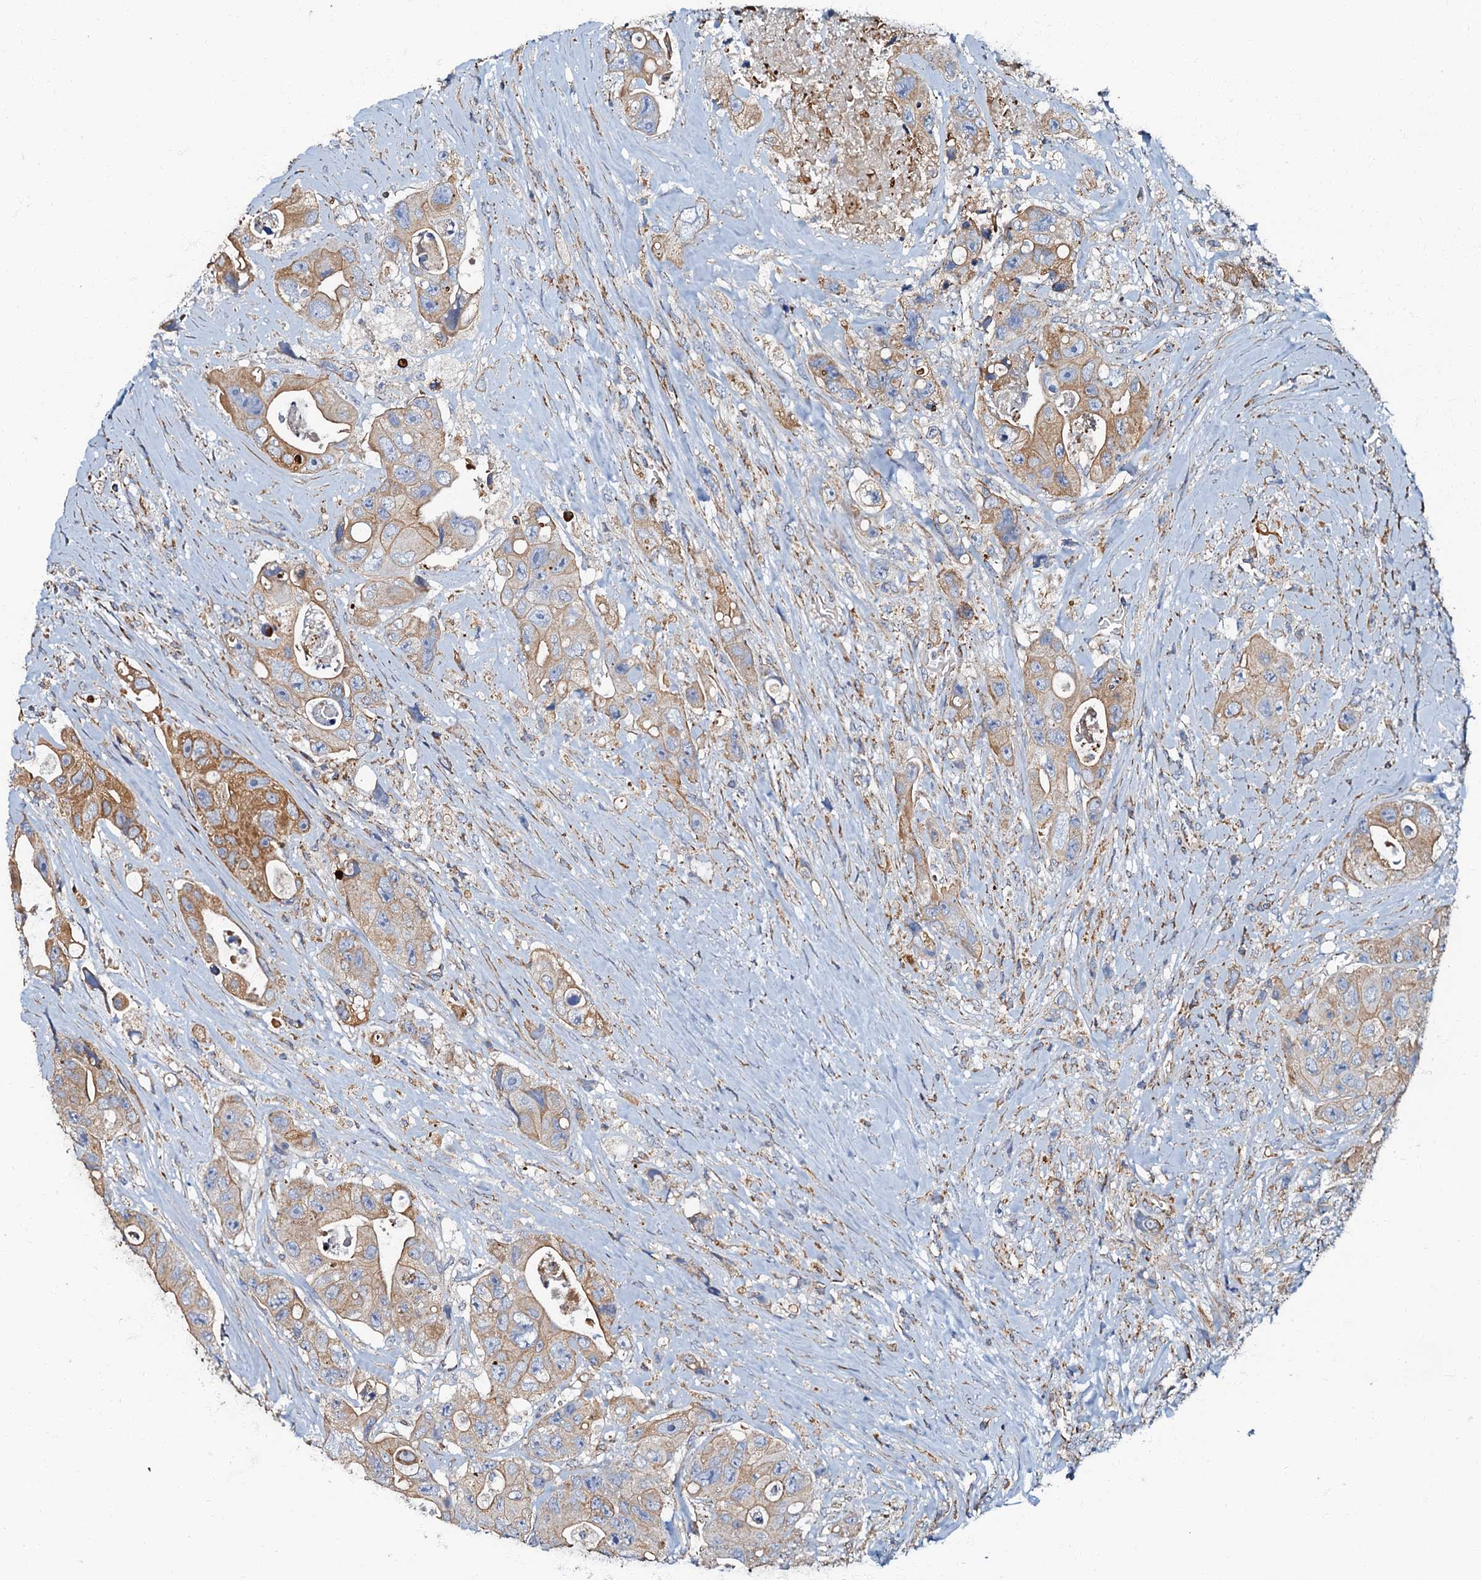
{"staining": {"intensity": "moderate", "quantity": "25%-75%", "location": "cytoplasmic/membranous"}, "tissue": "colorectal cancer", "cell_type": "Tumor cells", "image_type": "cancer", "snomed": [{"axis": "morphology", "description": "Adenocarcinoma, NOS"}, {"axis": "topography", "description": "Colon"}], "caption": "IHC histopathology image of neoplastic tissue: human colorectal cancer stained using IHC exhibits medium levels of moderate protein expression localized specifically in the cytoplasmic/membranous of tumor cells, appearing as a cytoplasmic/membranous brown color.", "gene": "NDUFA12", "patient": {"sex": "female", "age": 46}}